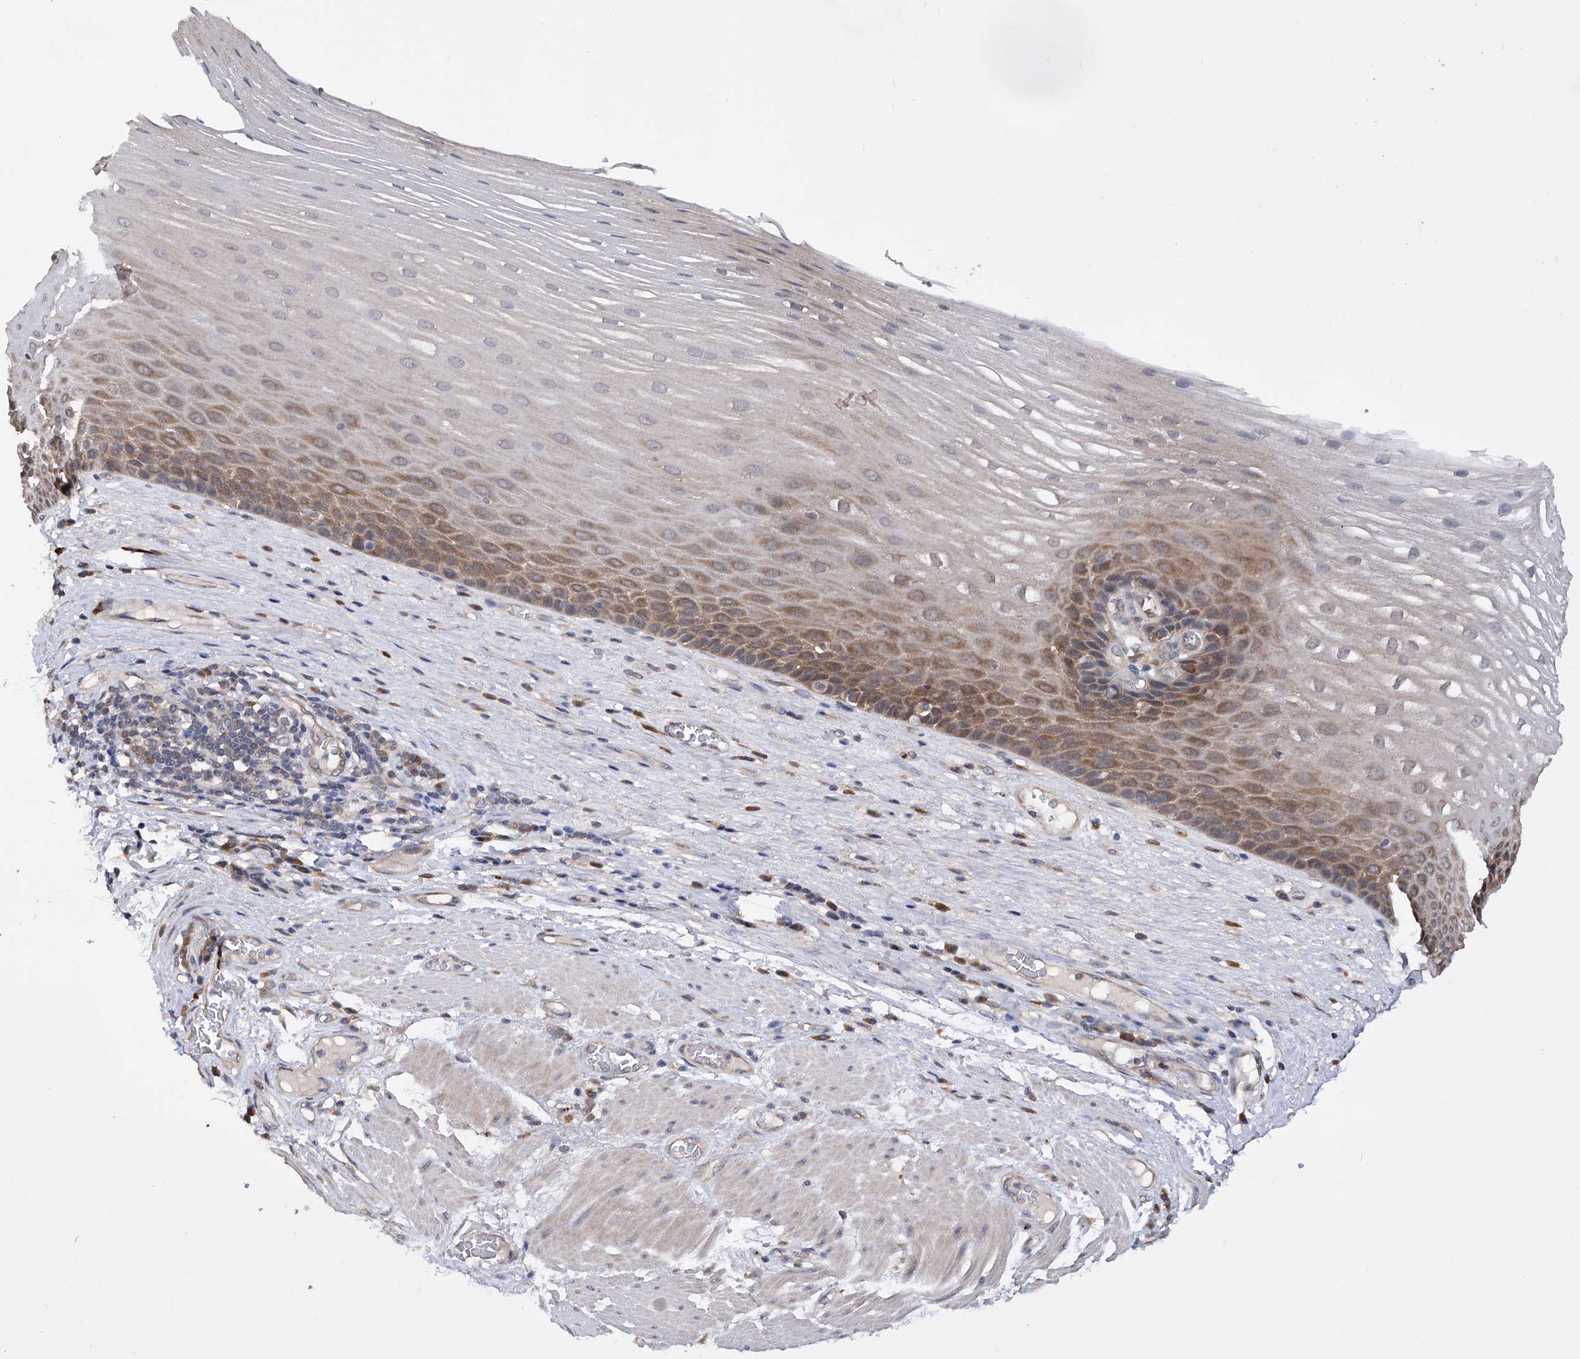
{"staining": {"intensity": "moderate", "quantity": "25%-75%", "location": "cytoplasmic/membranous"}, "tissue": "esophagus", "cell_type": "Squamous epithelial cells", "image_type": "normal", "snomed": [{"axis": "morphology", "description": "Normal tissue, NOS"}, {"axis": "topography", "description": "Esophagus"}], "caption": "Immunohistochemical staining of benign human esophagus exhibits 25%-75% levels of moderate cytoplasmic/membranous protein expression in approximately 25%-75% of squamous epithelial cells. The staining was performed using DAB to visualize the protein expression in brown, while the nuclei were stained in blue with hematoxylin (Magnification: 20x).", "gene": "USP45", "patient": {"sex": "male", "age": 62}}